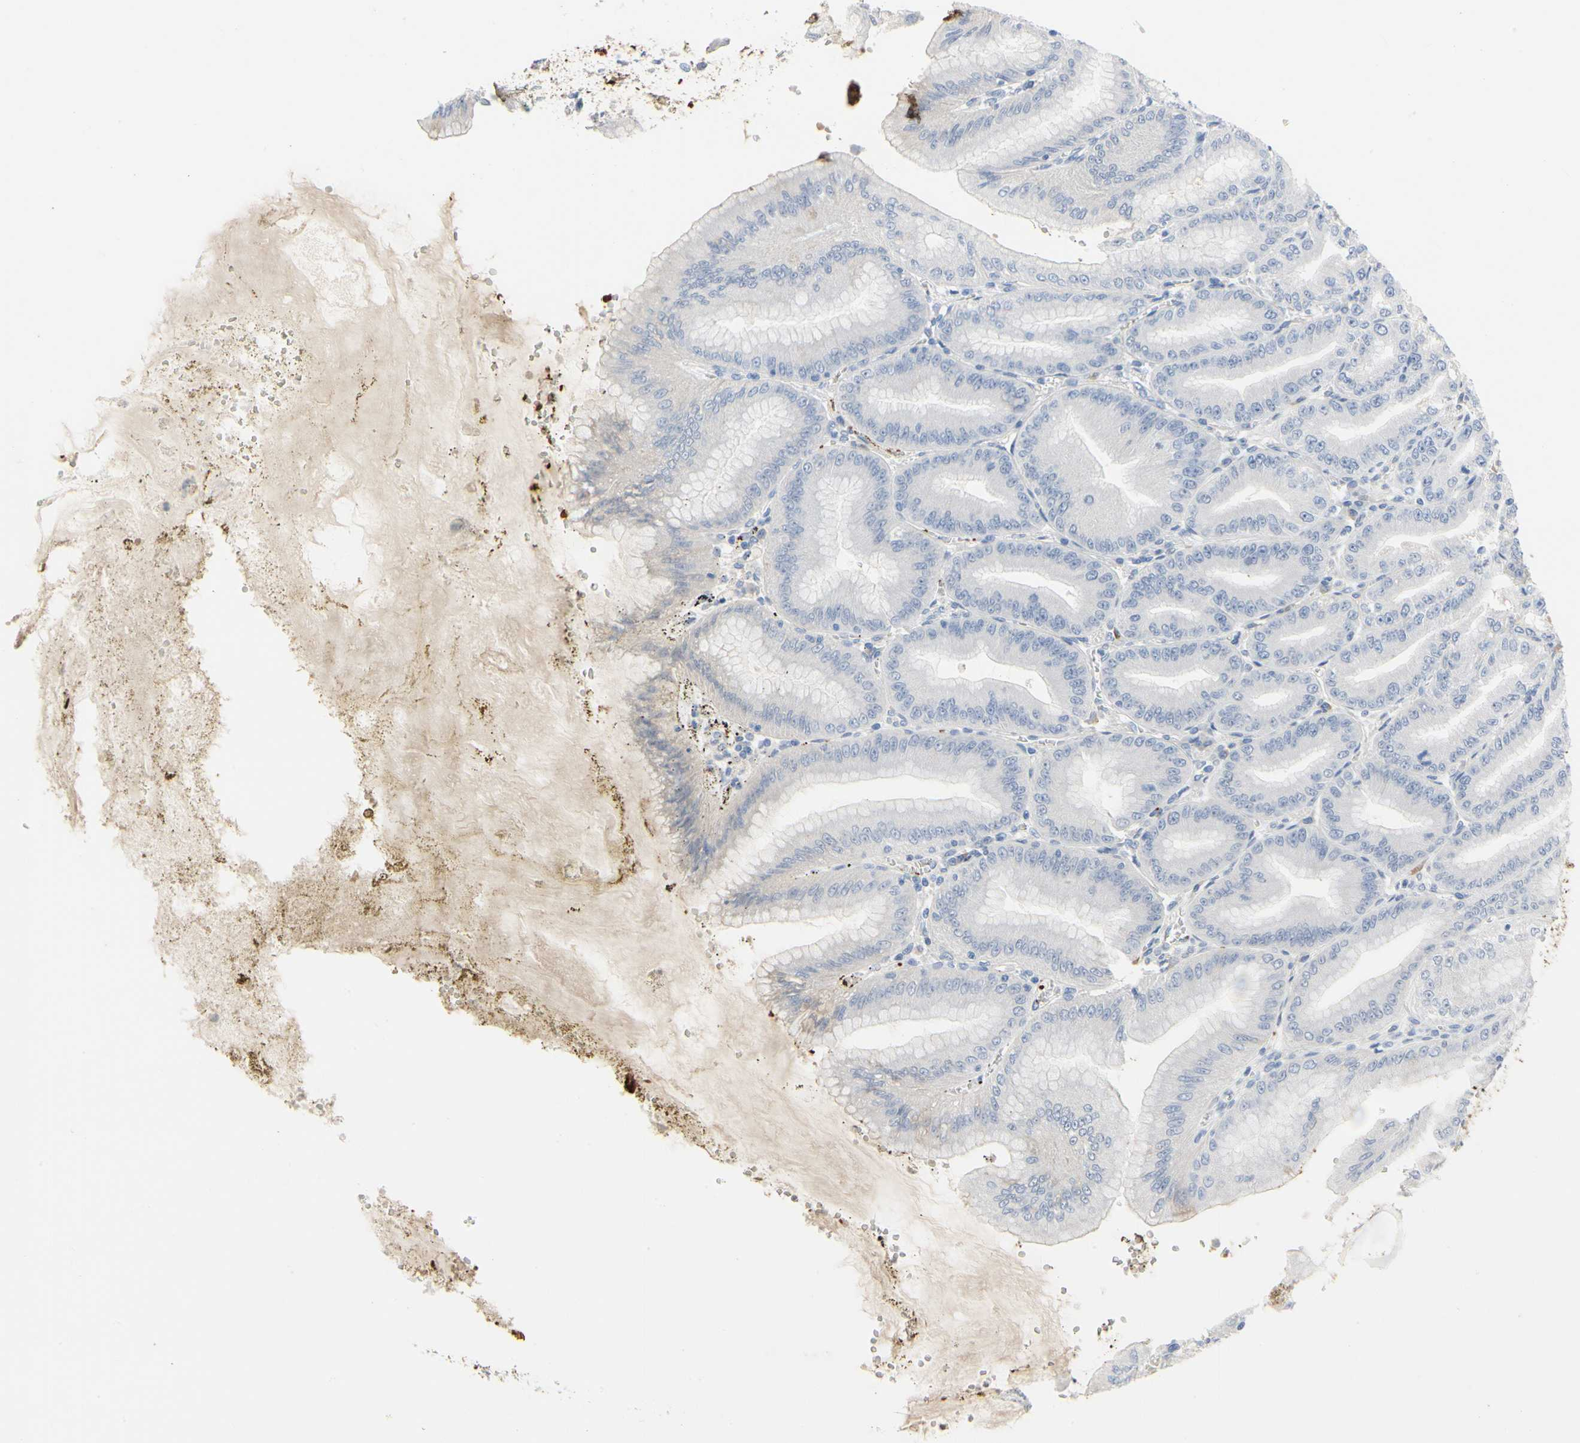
{"staining": {"intensity": "strong", "quantity": "<25%", "location": "cytoplasmic/membranous"}, "tissue": "stomach", "cell_type": "Glandular cells", "image_type": "normal", "snomed": [{"axis": "morphology", "description": "Normal tissue, NOS"}, {"axis": "topography", "description": "Stomach, lower"}], "caption": "An IHC histopathology image of normal tissue is shown. Protein staining in brown labels strong cytoplasmic/membranous positivity in stomach within glandular cells.", "gene": "FGB", "patient": {"sex": "male", "age": 71}}